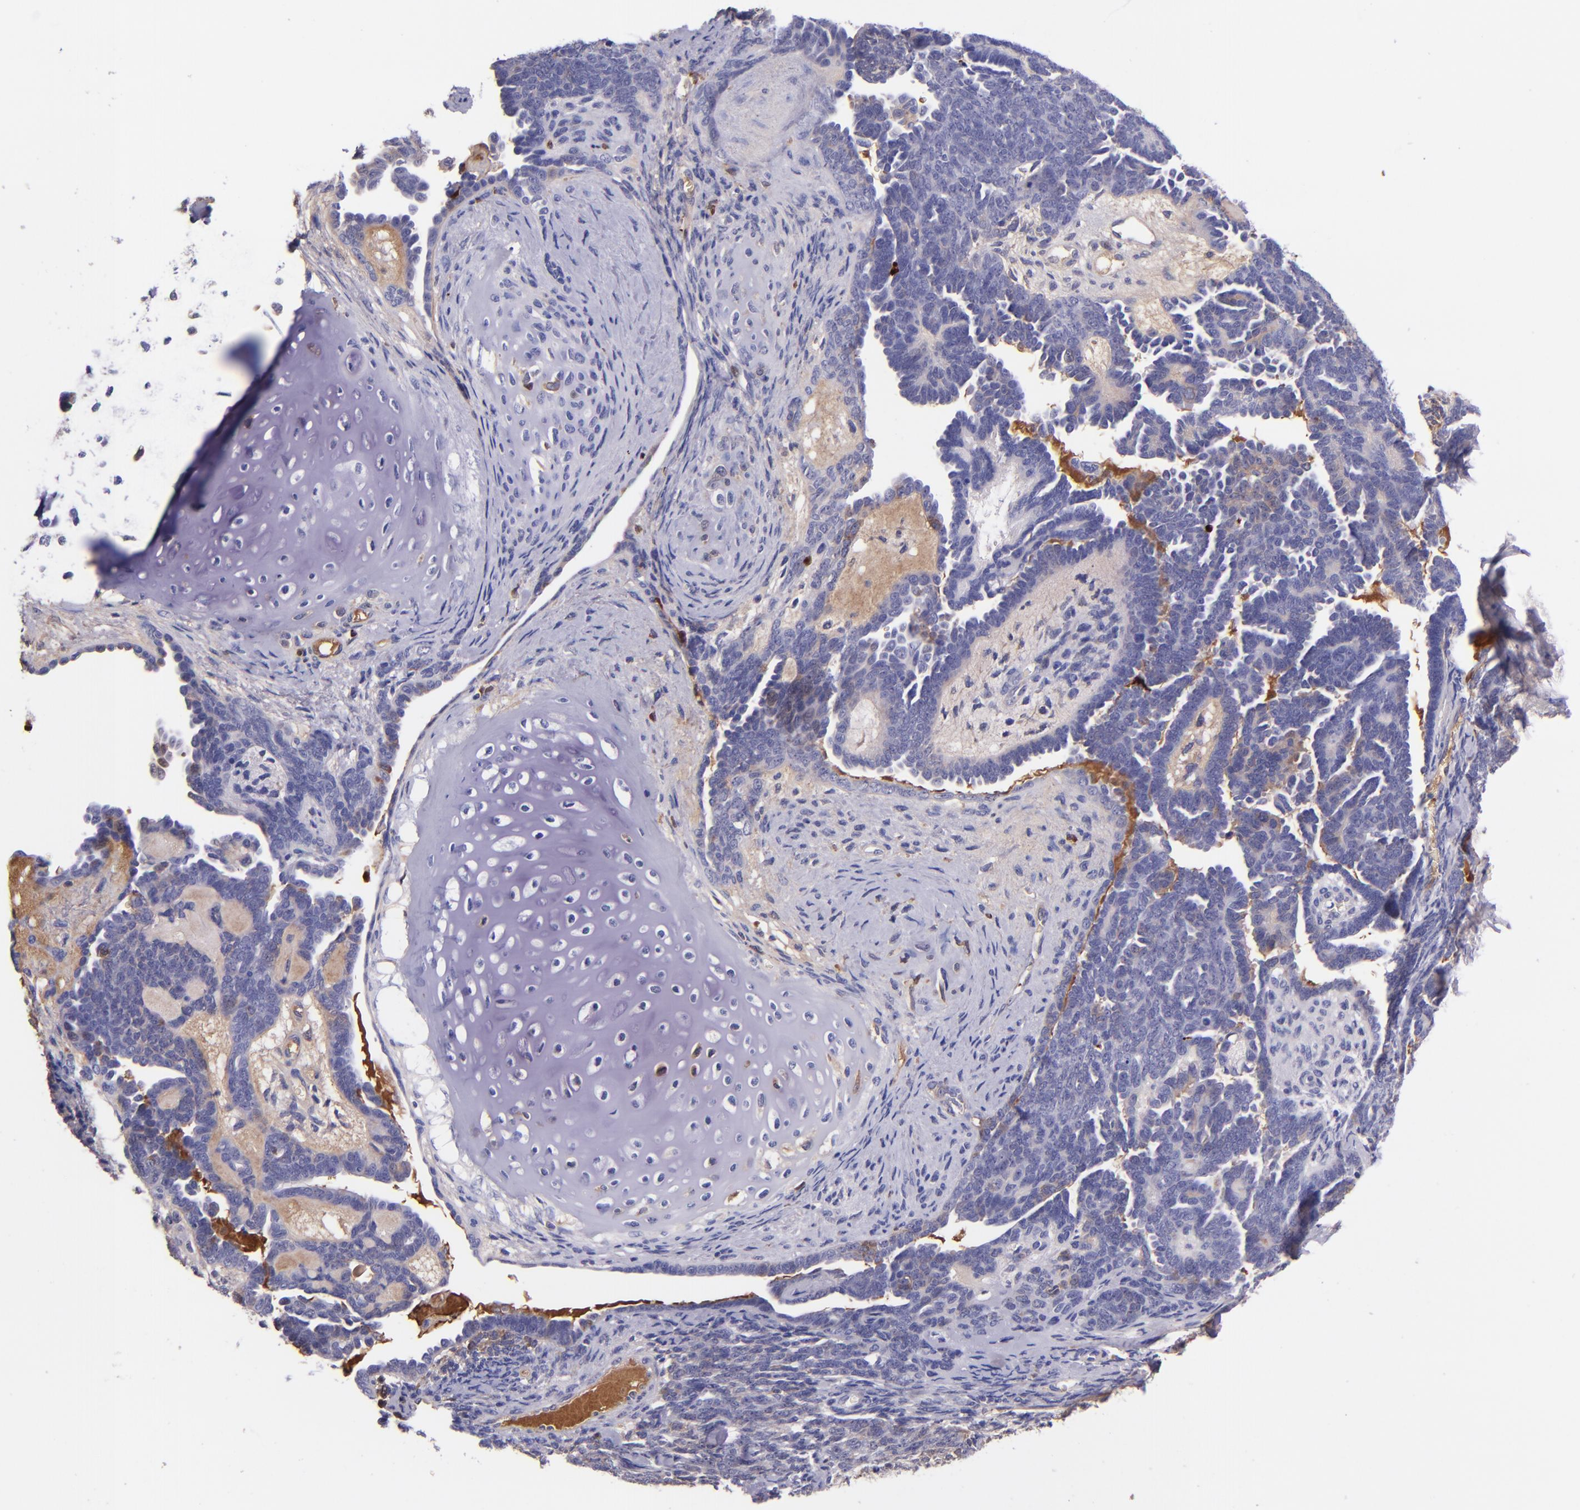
{"staining": {"intensity": "negative", "quantity": "none", "location": "none"}, "tissue": "endometrial cancer", "cell_type": "Tumor cells", "image_type": "cancer", "snomed": [{"axis": "morphology", "description": "Neoplasm, malignant, NOS"}, {"axis": "topography", "description": "Endometrium"}], "caption": "A high-resolution image shows IHC staining of endometrial cancer, which shows no significant positivity in tumor cells.", "gene": "KNG1", "patient": {"sex": "female", "age": 74}}